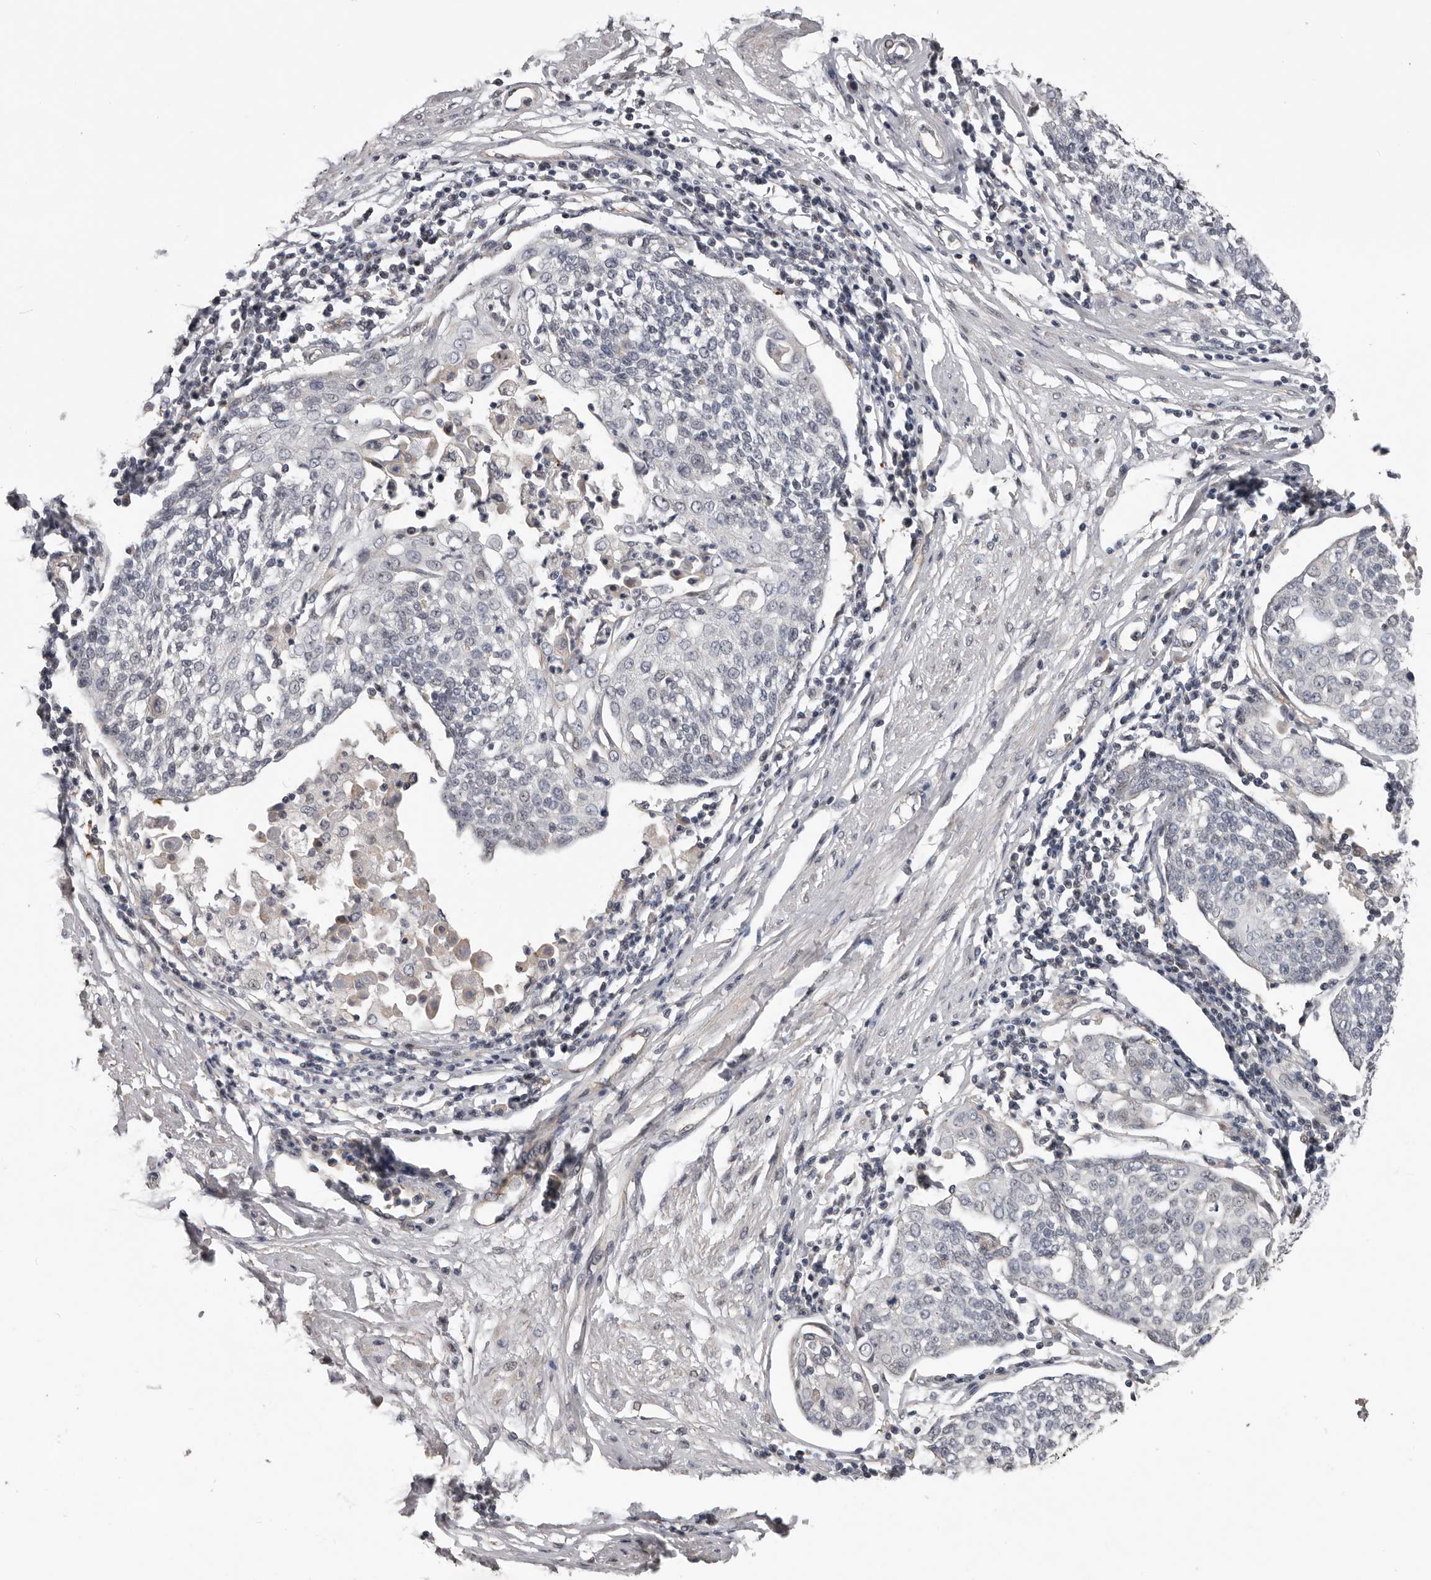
{"staining": {"intensity": "negative", "quantity": "none", "location": "none"}, "tissue": "cervical cancer", "cell_type": "Tumor cells", "image_type": "cancer", "snomed": [{"axis": "morphology", "description": "Squamous cell carcinoma, NOS"}, {"axis": "topography", "description": "Cervix"}], "caption": "Immunohistochemistry (IHC) histopathology image of neoplastic tissue: human cervical squamous cell carcinoma stained with DAB (3,3'-diaminobenzidine) shows no significant protein staining in tumor cells.", "gene": "RNF217", "patient": {"sex": "female", "age": 34}}